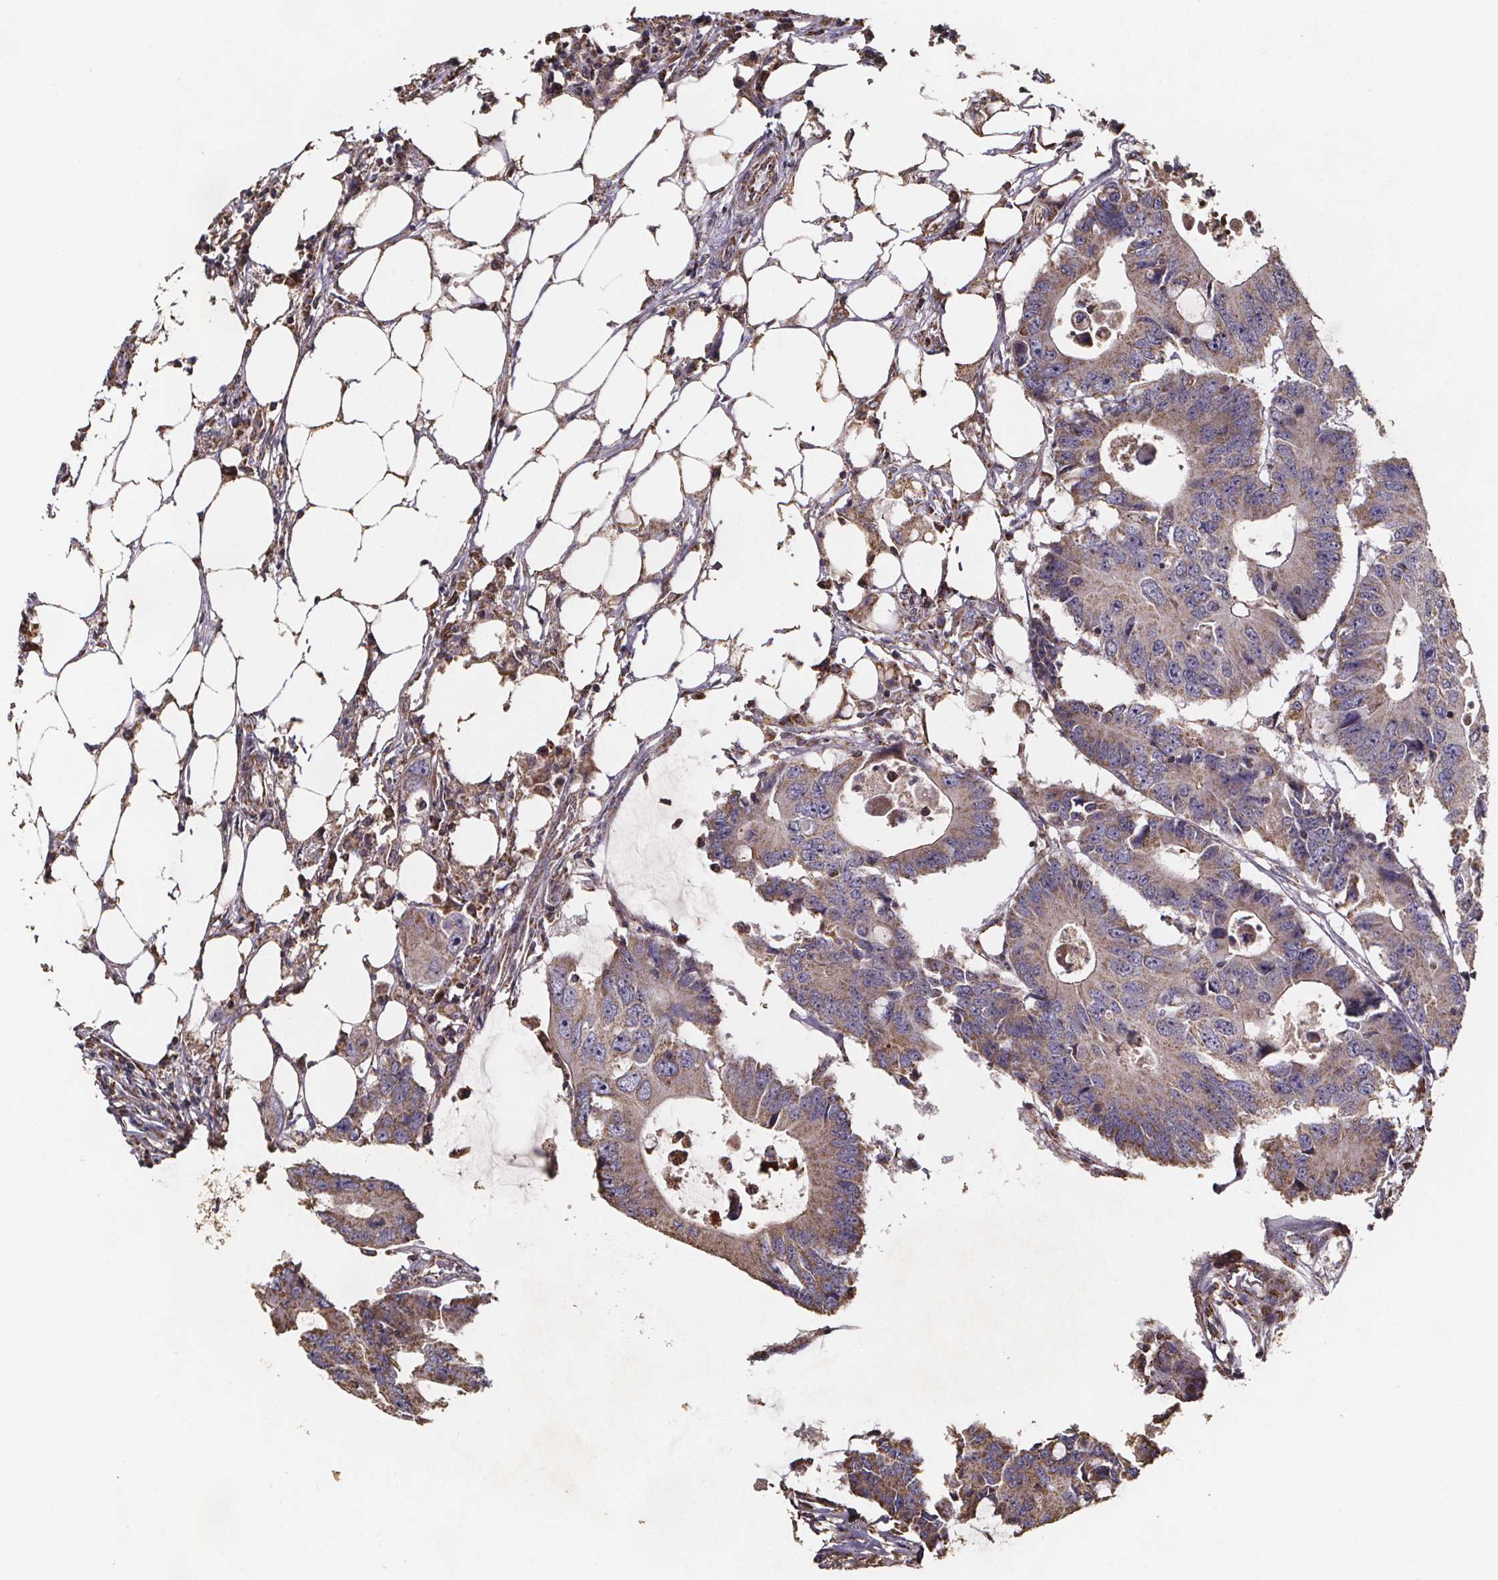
{"staining": {"intensity": "moderate", "quantity": ">75%", "location": "cytoplasmic/membranous"}, "tissue": "colorectal cancer", "cell_type": "Tumor cells", "image_type": "cancer", "snomed": [{"axis": "morphology", "description": "Adenocarcinoma, NOS"}, {"axis": "topography", "description": "Colon"}], "caption": "Brown immunohistochemical staining in human colorectal adenocarcinoma shows moderate cytoplasmic/membranous expression in about >75% of tumor cells.", "gene": "SLC35D2", "patient": {"sex": "male", "age": 71}}